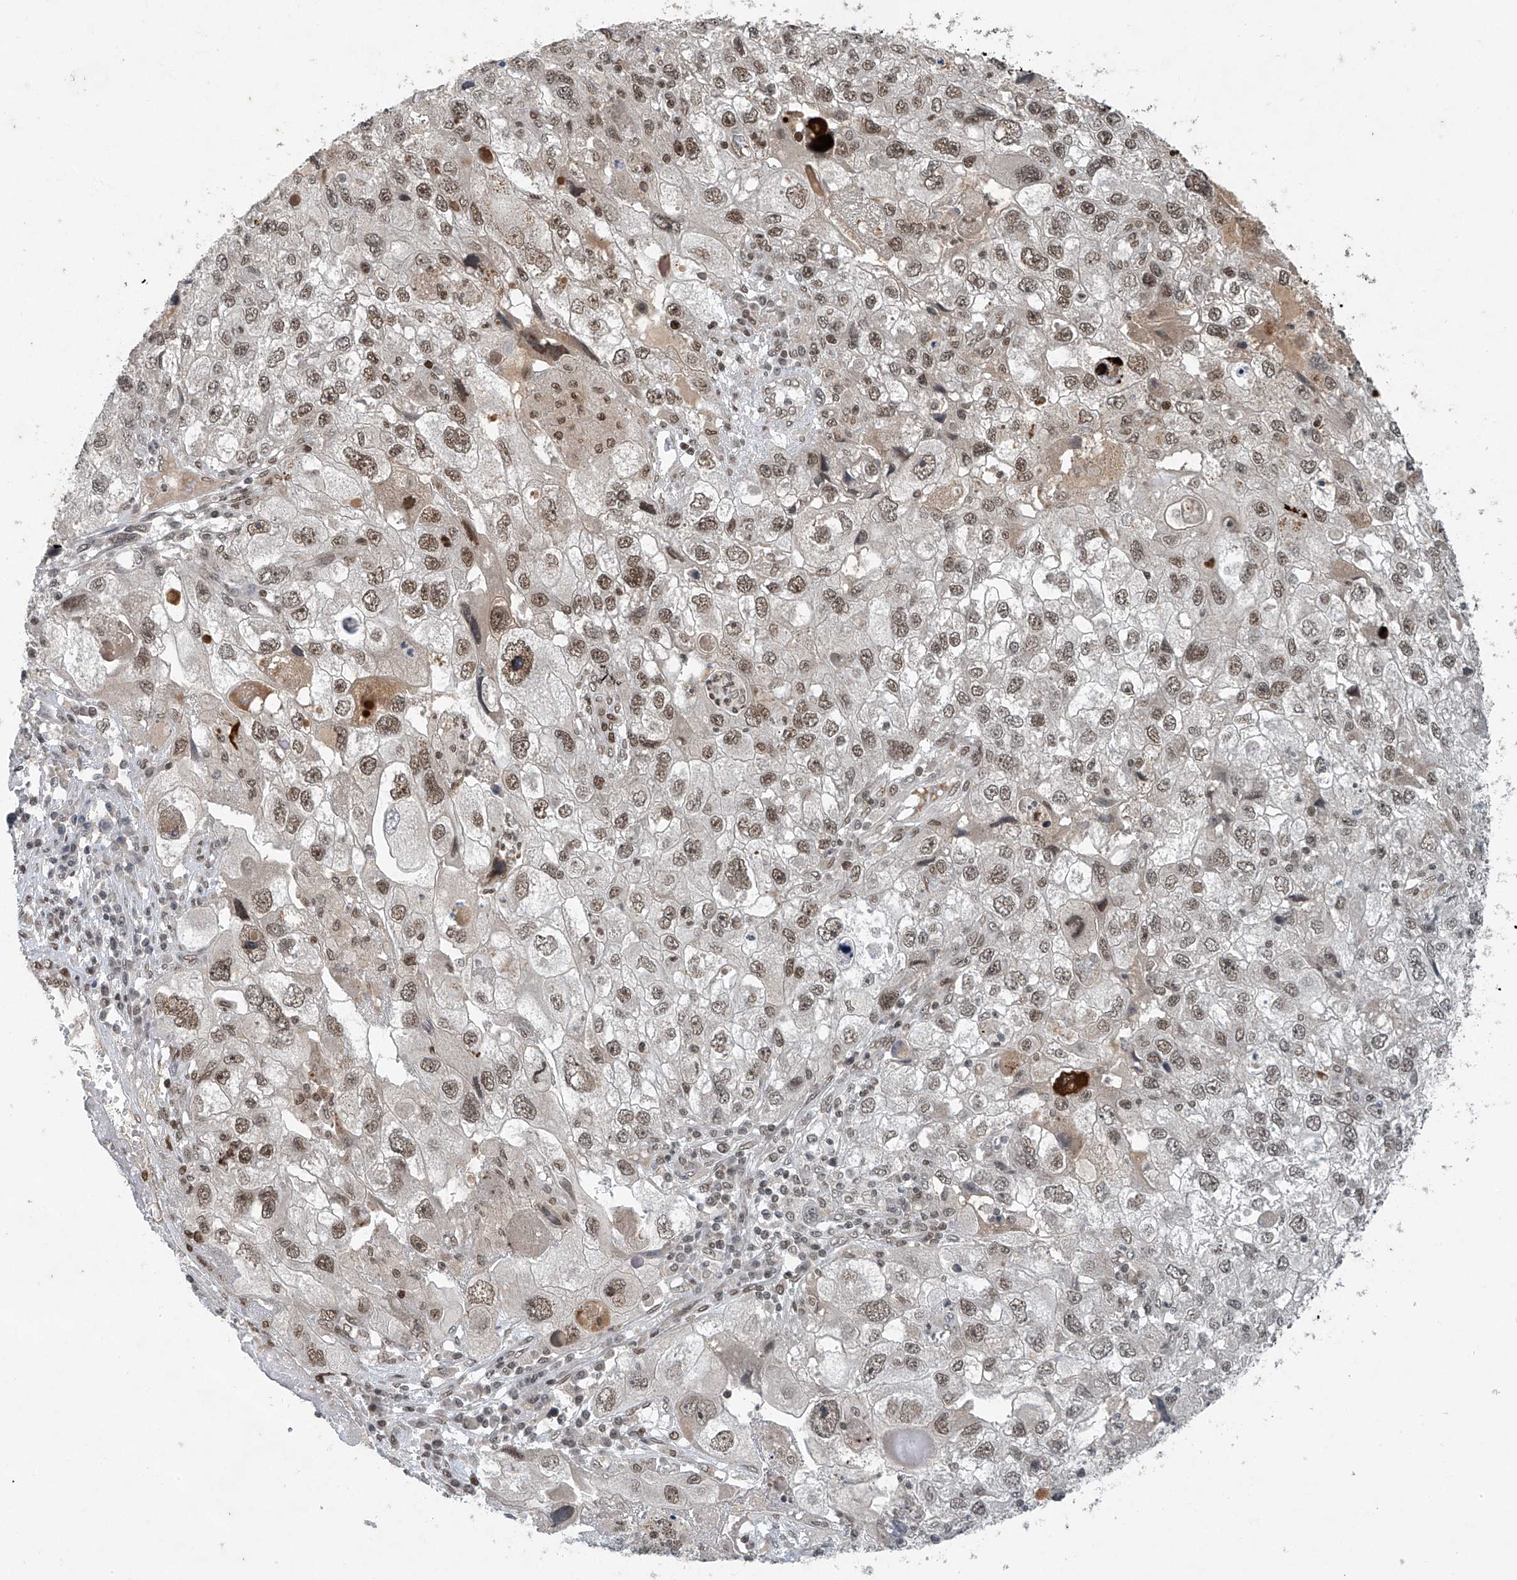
{"staining": {"intensity": "moderate", "quantity": ">75%", "location": "nuclear"}, "tissue": "endometrial cancer", "cell_type": "Tumor cells", "image_type": "cancer", "snomed": [{"axis": "morphology", "description": "Adenocarcinoma, NOS"}, {"axis": "topography", "description": "Endometrium"}], "caption": "An immunohistochemistry photomicrograph of tumor tissue is shown. Protein staining in brown highlights moderate nuclear positivity in adenocarcinoma (endometrial) within tumor cells.", "gene": "TAF8", "patient": {"sex": "female", "age": 49}}